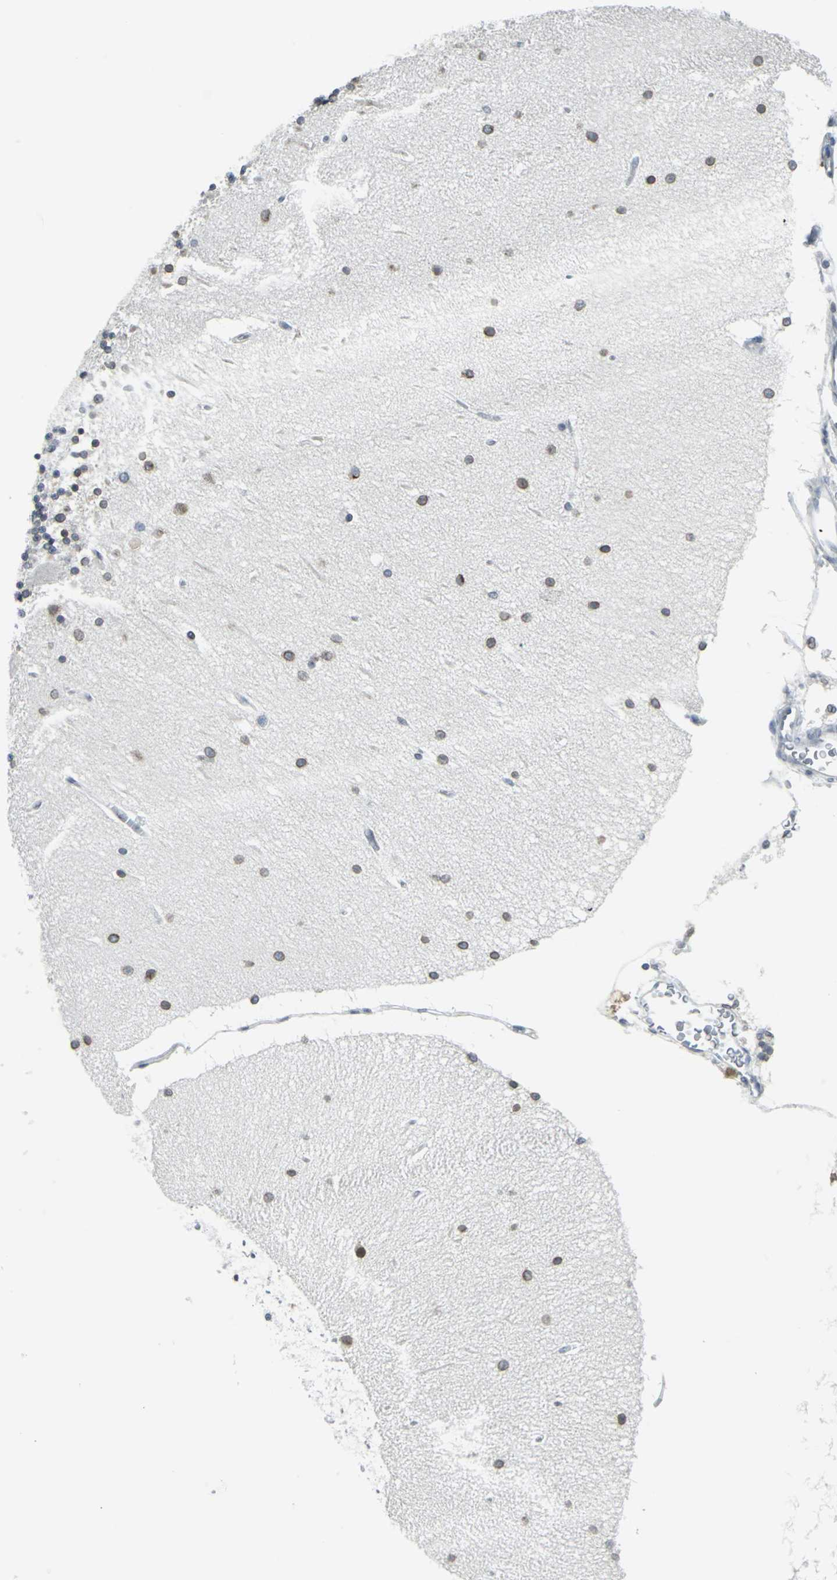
{"staining": {"intensity": "weak", "quantity": ">75%", "location": "cytoplasmic/membranous,nuclear"}, "tissue": "cerebellum", "cell_type": "Cells in molecular layer", "image_type": "normal", "snomed": [{"axis": "morphology", "description": "Normal tissue, NOS"}, {"axis": "topography", "description": "Cerebellum"}], "caption": "Protein staining demonstrates weak cytoplasmic/membranous,nuclear expression in approximately >75% of cells in molecular layer in unremarkable cerebellum. The protein of interest is shown in brown color, while the nuclei are stained blue.", "gene": "SNUPN", "patient": {"sex": "female", "age": 54}}